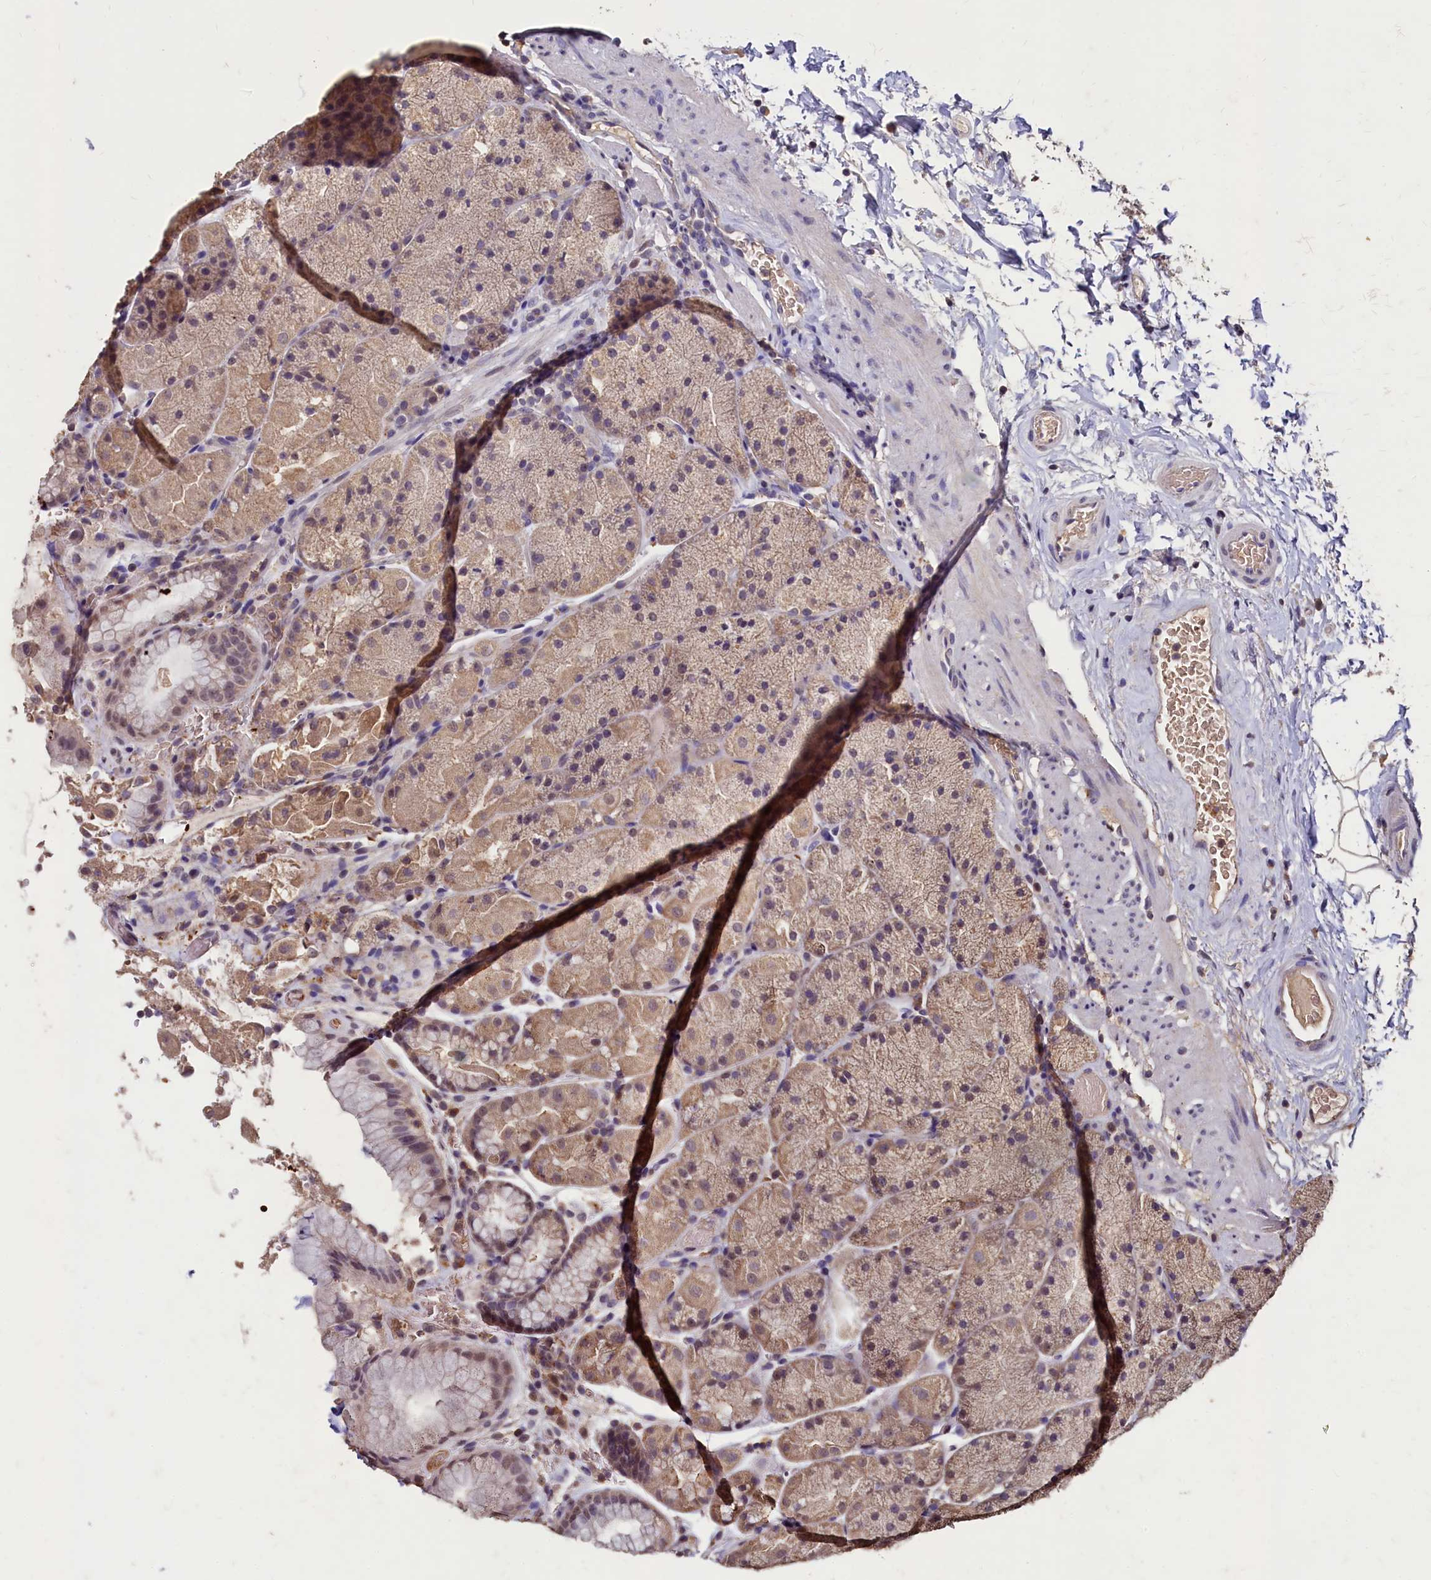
{"staining": {"intensity": "moderate", "quantity": "<25%", "location": "cytoplasmic/membranous"}, "tissue": "stomach", "cell_type": "Glandular cells", "image_type": "normal", "snomed": [{"axis": "morphology", "description": "Normal tissue, NOS"}, {"axis": "topography", "description": "Stomach, upper"}, {"axis": "topography", "description": "Stomach, lower"}], "caption": "High-magnification brightfield microscopy of normal stomach stained with DAB (3,3'-diaminobenzidine) (brown) and counterstained with hematoxylin (blue). glandular cells exhibit moderate cytoplasmic/membranous positivity is present in about<25% of cells. Immunohistochemistry stains the protein in brown and the nuclei are stained blue.", "gene": "CSTPP1", "patient": {"sex": "male", "age": 67}}